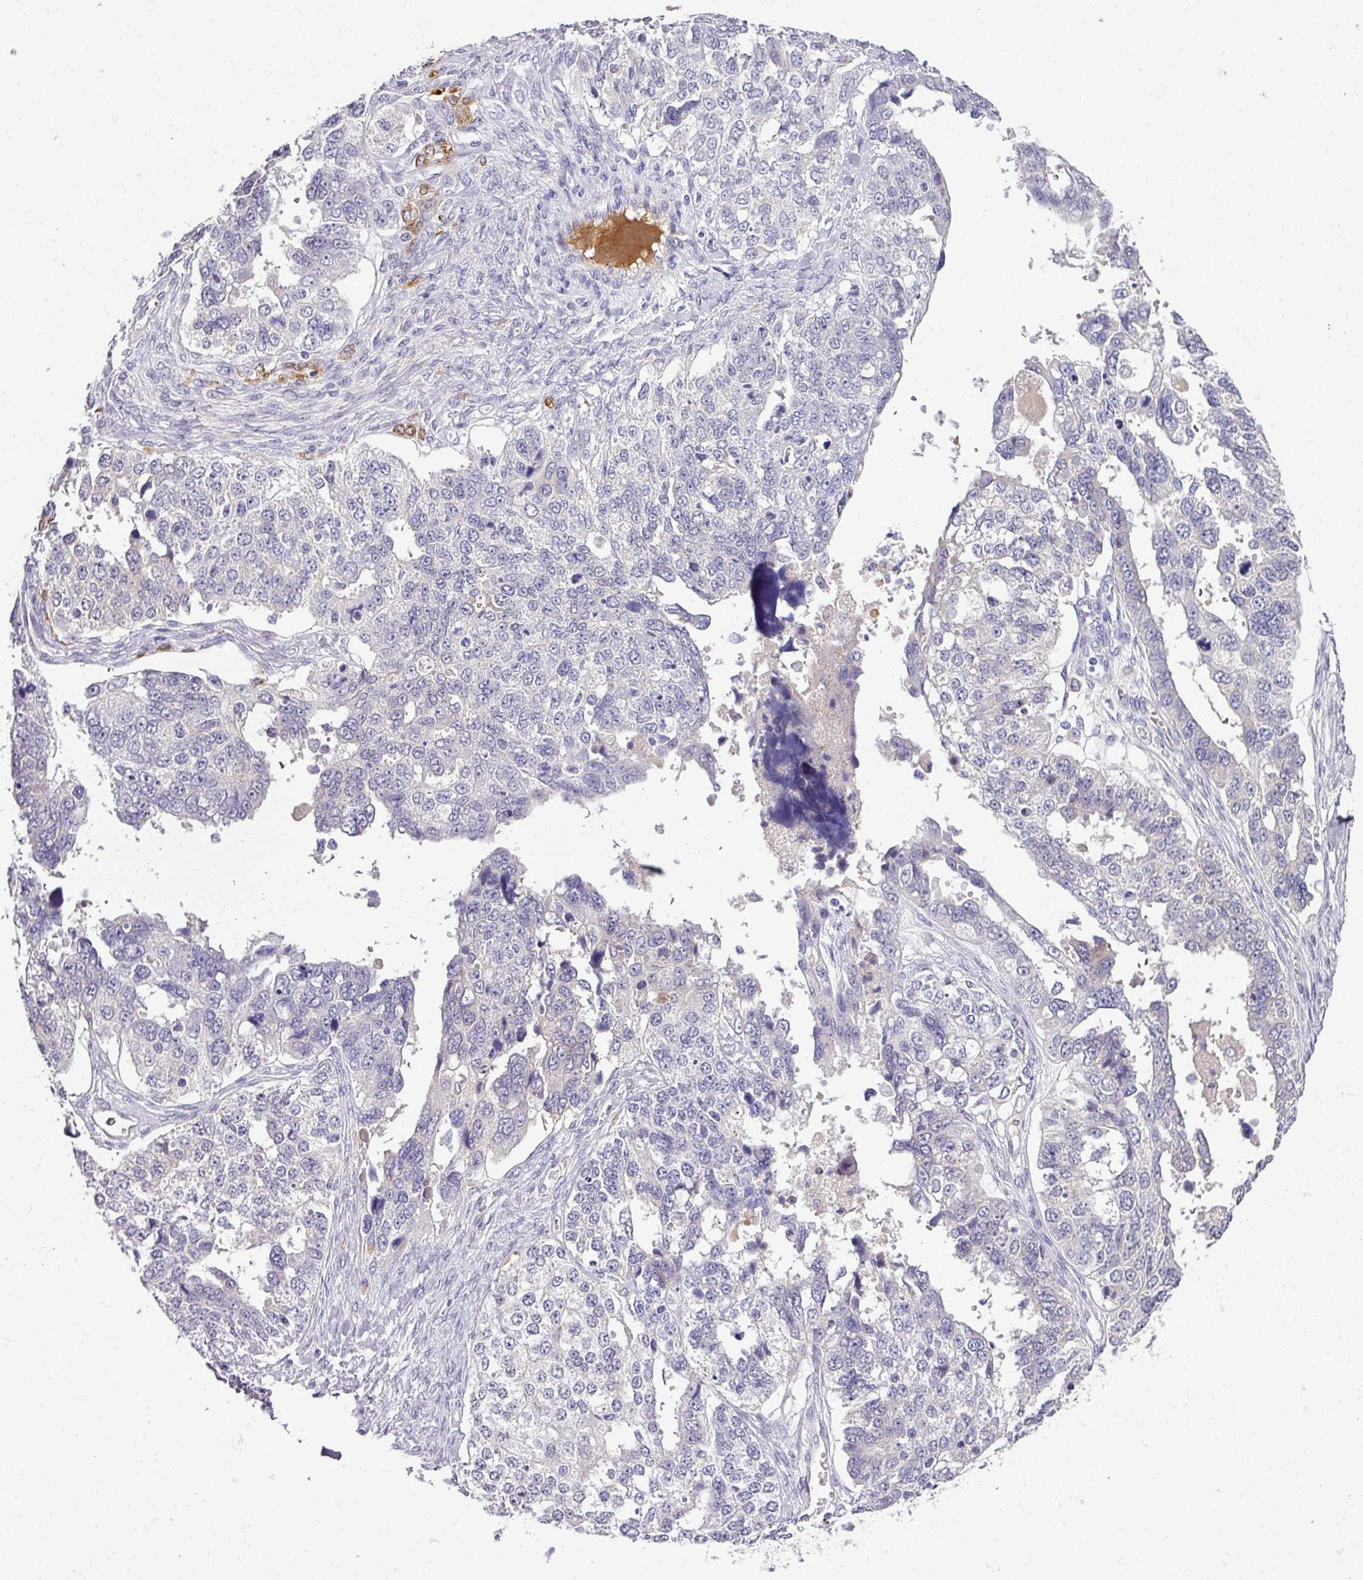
{"staining": {"intensity": "negative", "quantity": "none", "location": "none"}, "tissue": "ovarian cancer", "cell_type": "Tumor cells", "image_type": "cancer", "snomed": [{"axis": "morphology", "description": "Cystadenocarcinoma, serous, NOS"}, {"axis": "topography", "description": "Ovary"}], "caption": "IHC micrograph of ovarian cancer (serous cystadenocarcinoma) stained for a protein (brown), which displays no positivity in tumor cells. The staining was performed using DAB to visualize the protein expression in brown, while the nuclei were stained in blue with hematoxylin (Magnification: 20x).", "gene": "FGF17", "patient": {"sex": "female", "age": 76}}